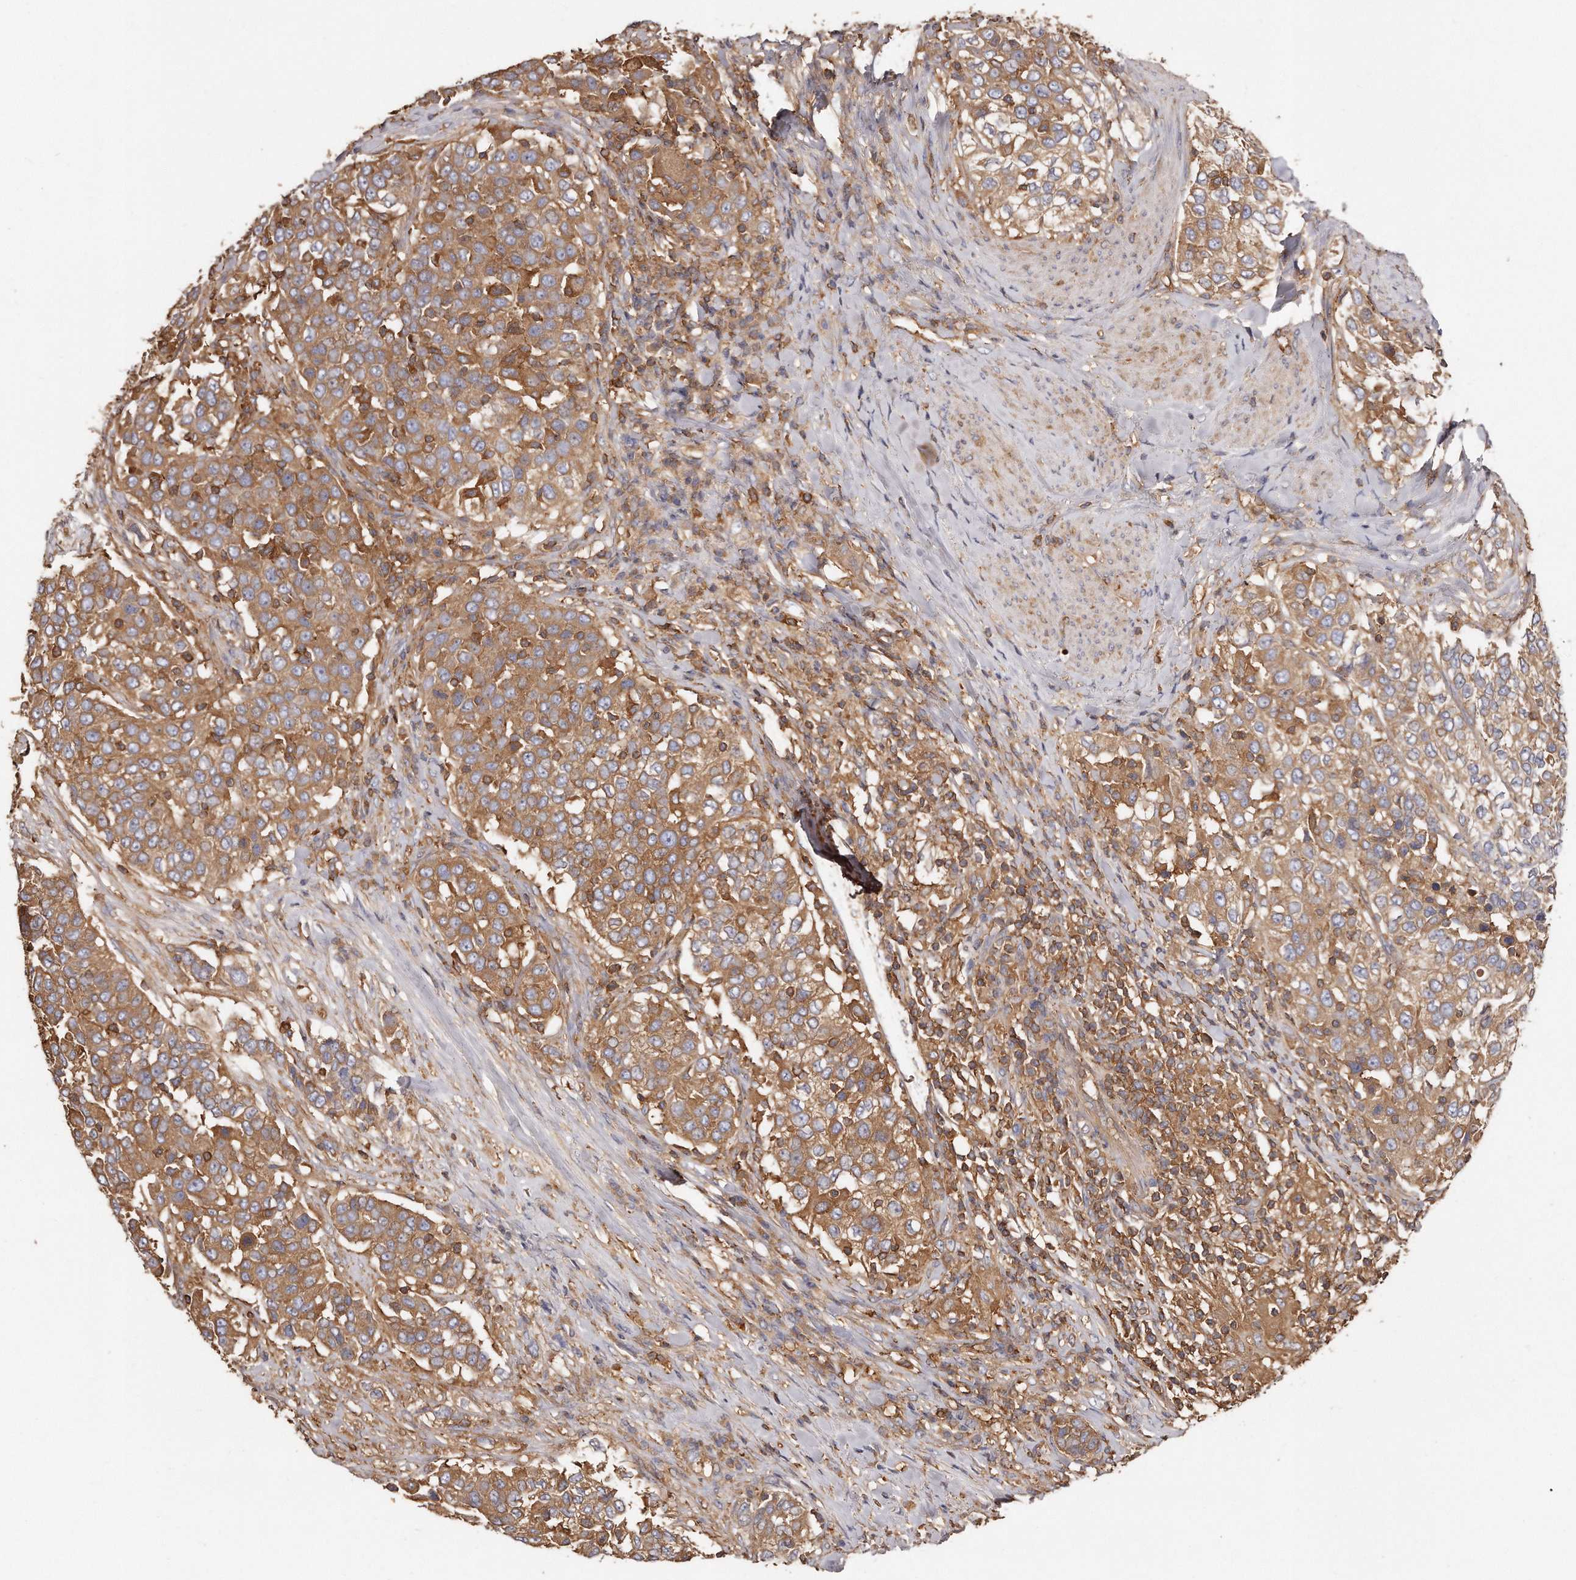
{"staining": {"intensity": "moderate", "quantity": ">75%", "location": "cytoplasmic/membranous"}, "tissue": "urothelial cancer", "cell_type": "Tumor cells", "image_type": "cancer", "snomed": [{"axis": "morphology", "description": "Urothelial carcinoma, High grade"}, {"axis": "topography", "description": "Urinary bladder"}], "caption": "Protein staining demonstrates moderate cytoplasmic/membranous positivity in approximately >75% of tumor cells in urothelial carcinoma (high-grade).", "gene": "CAP1", "patient": {"sex": "female", "age": 80}}